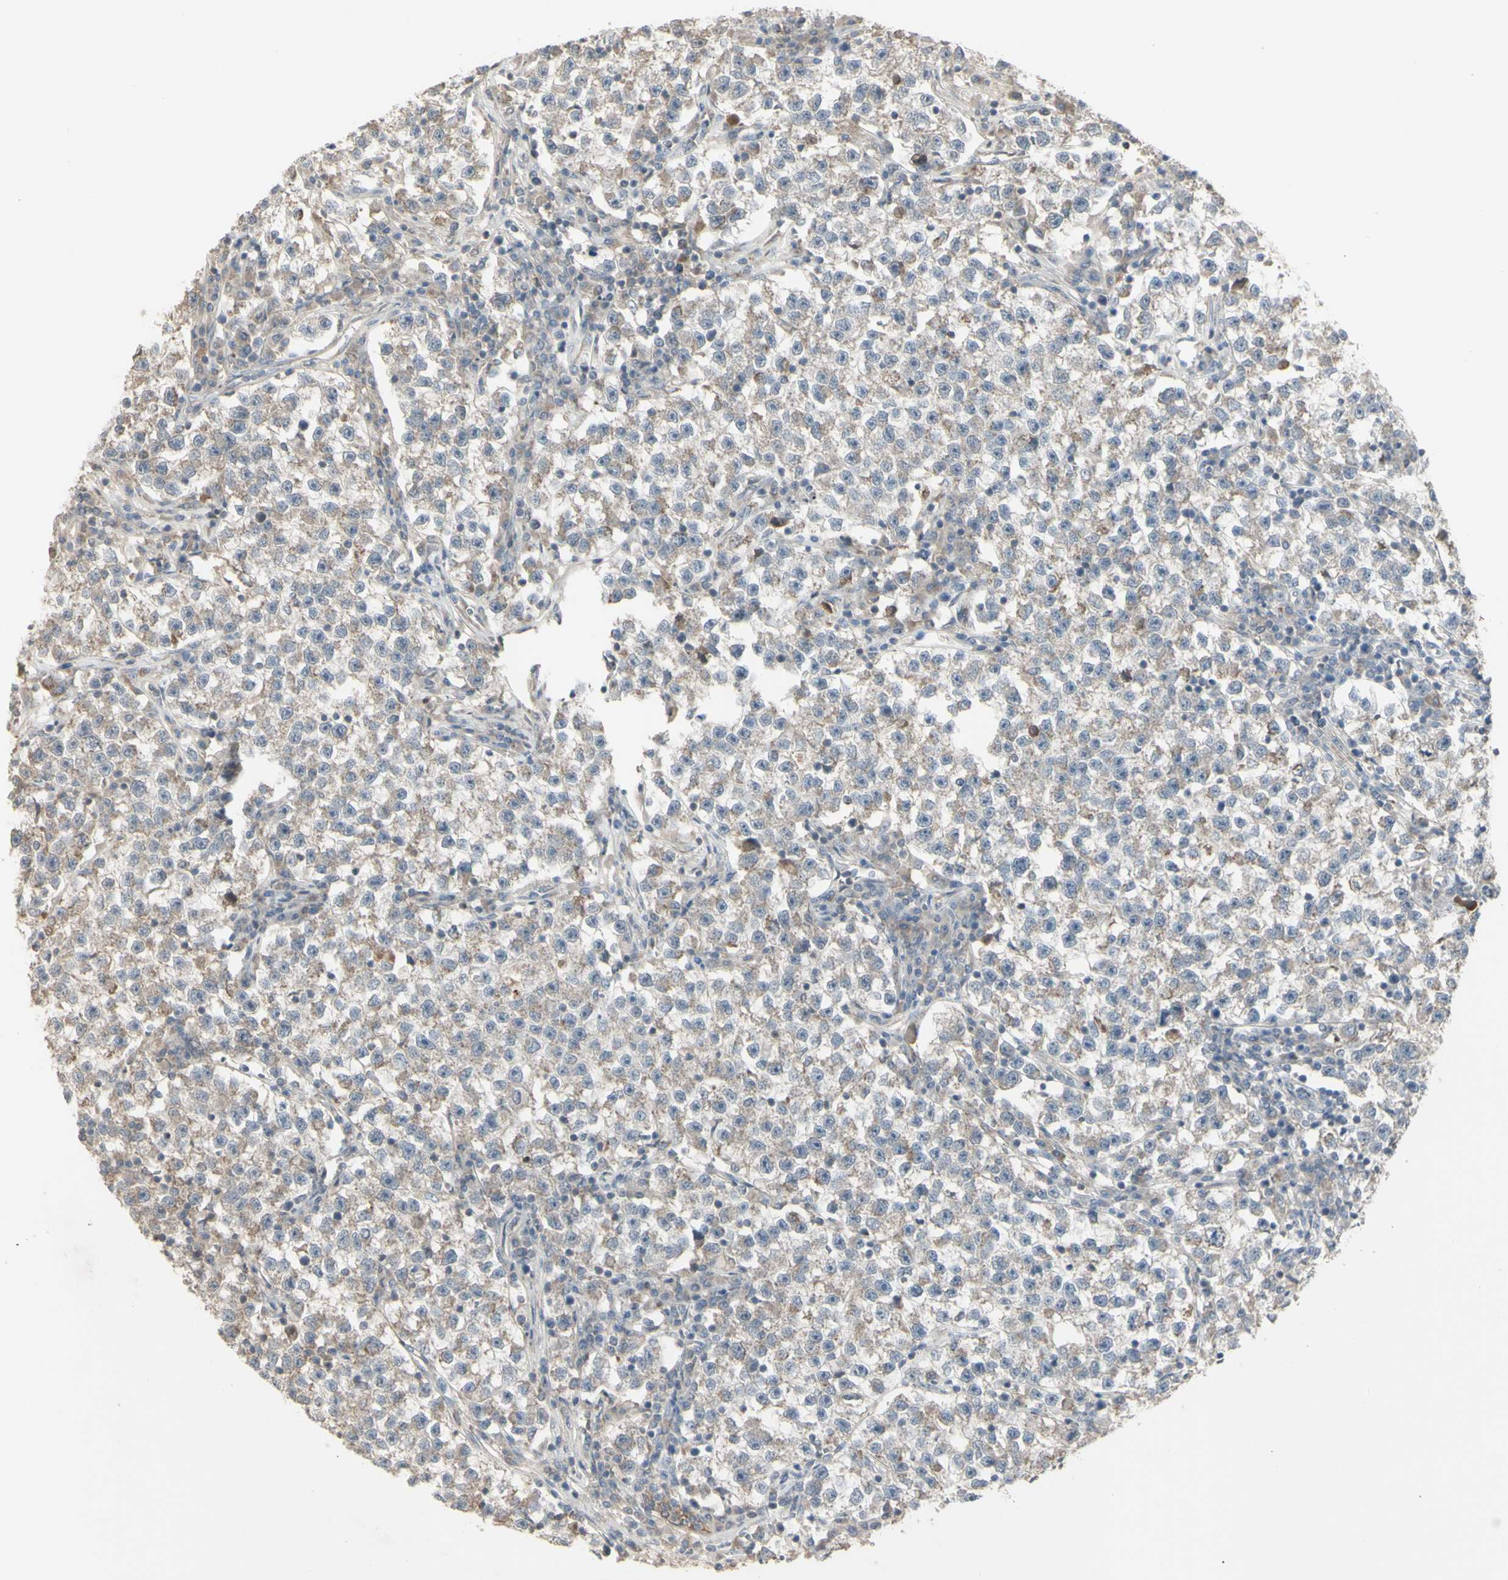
{"staining": {"intensity": "weak", "quantity": ">75%", "location": "cytoplasmic/membranous"}, "tissue": "testis cancer", "cell_type": "Tumor cells", "image_type": "cancer", "snomed": [{"axis": "morphology", "description": "Seminoma, NOS"}, {"axis": "topography", "description": "Testis"}], "caption": "The immunohistochemical stain labels weak cytoplasmic/membranous staining in tumor cells of seminoma (testis) tissue. The staining was performed using DAB to visualize the protein expression in brown, while the nuclei were stained in blue with hematoxylin (Magnification: 20x).", "gene": "PIAS4", "patient": {"sex": "male", "age": 22}}